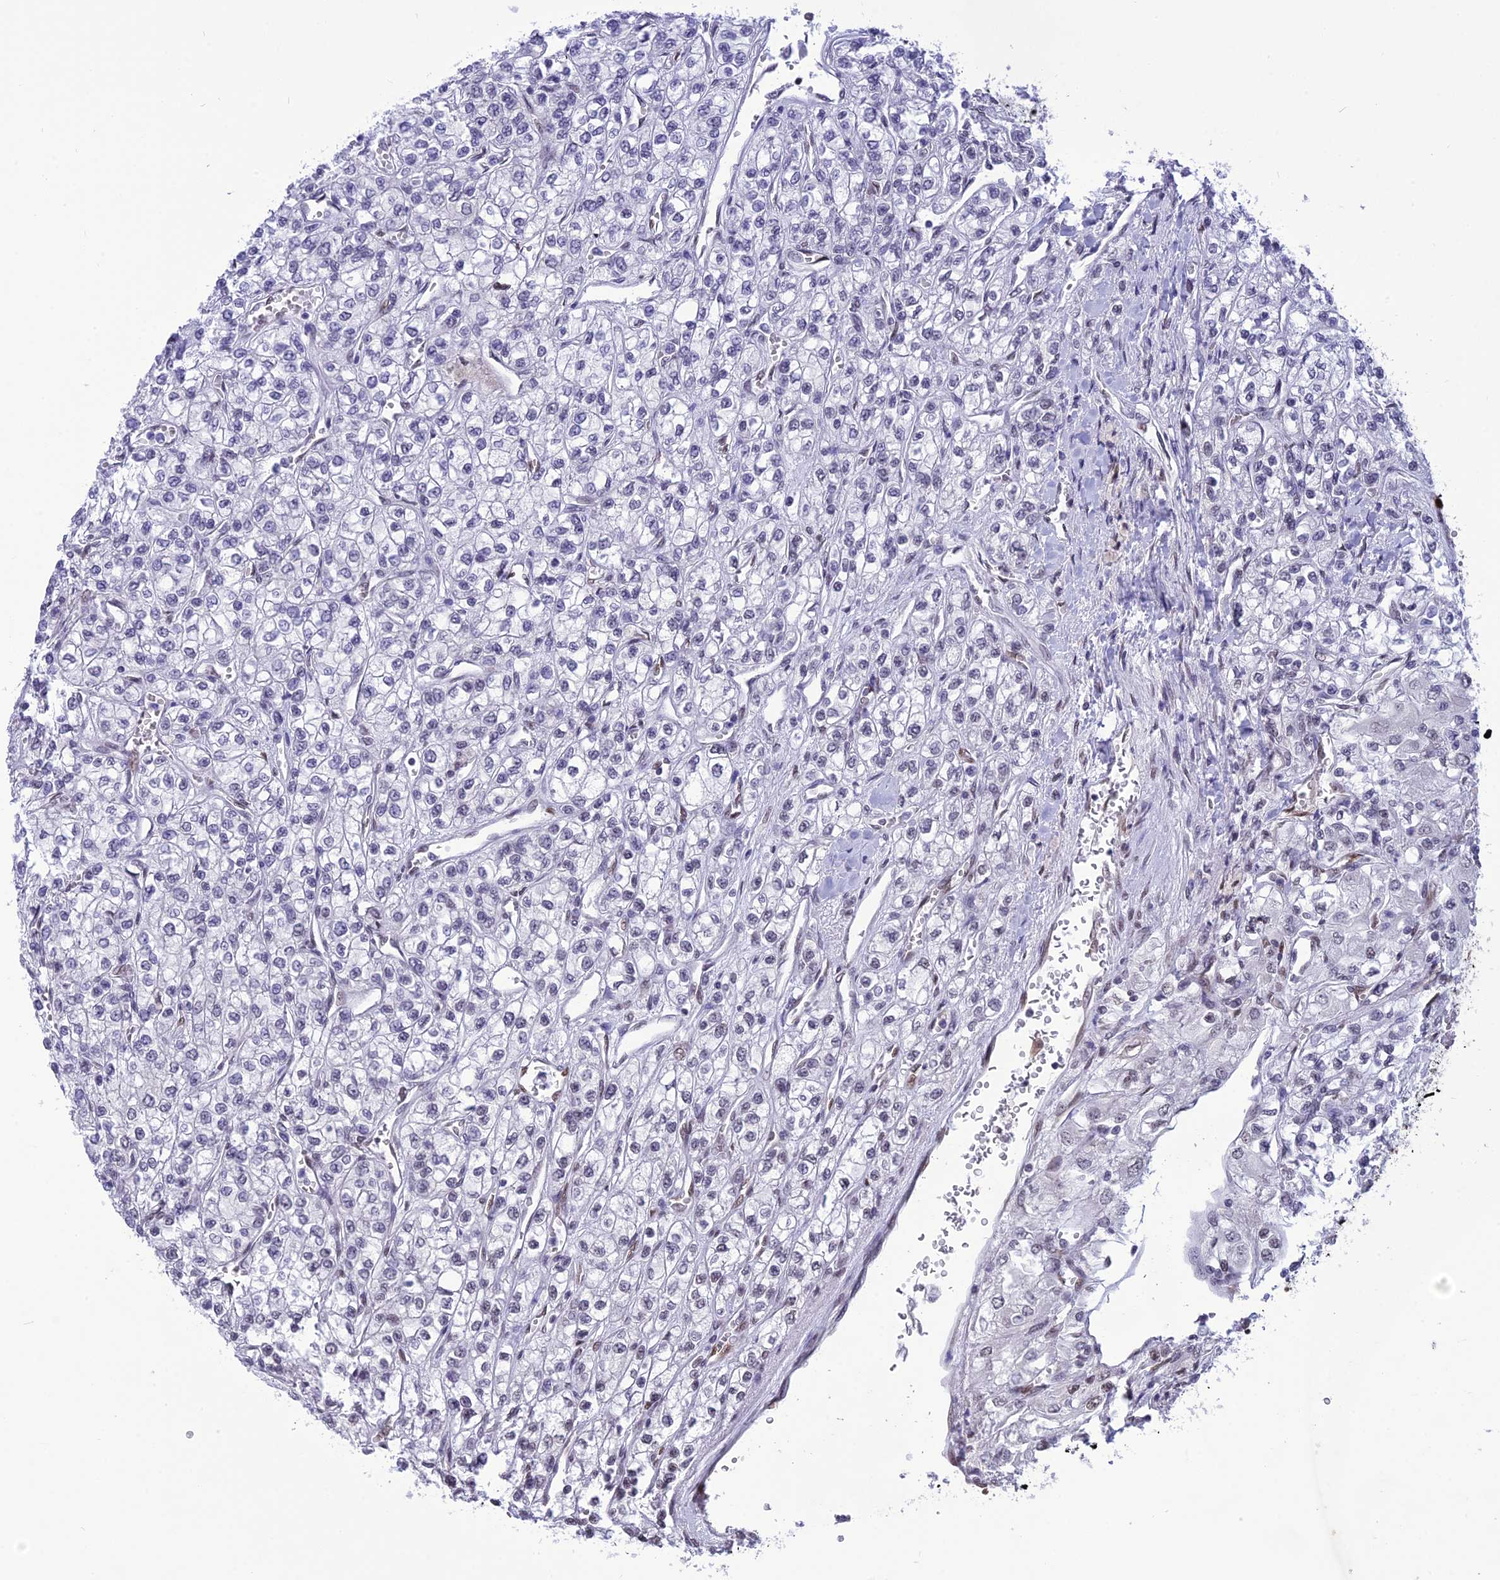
{"staining": {"intensity": "moderate", "quantity": "25%-75%", "location": "nuclear"}, "tissue": "renal cancer", "cell_type": "Tumor cells", "image_type": "cancer", "snomed": [{"axis": "morphology", "description": "Adenocarcinoma, NOS"}, {"axis": "topography", "description": "Kidney"}], "caption": "Immunohistochemistry (IHC) of renal adenocarcinoma demonstrates medium levels of moderate nuclear staining in approximately 25%-75% of tumor cells.", "gene": "DDX1", "patient": {"sex": "male", "age": 80}}